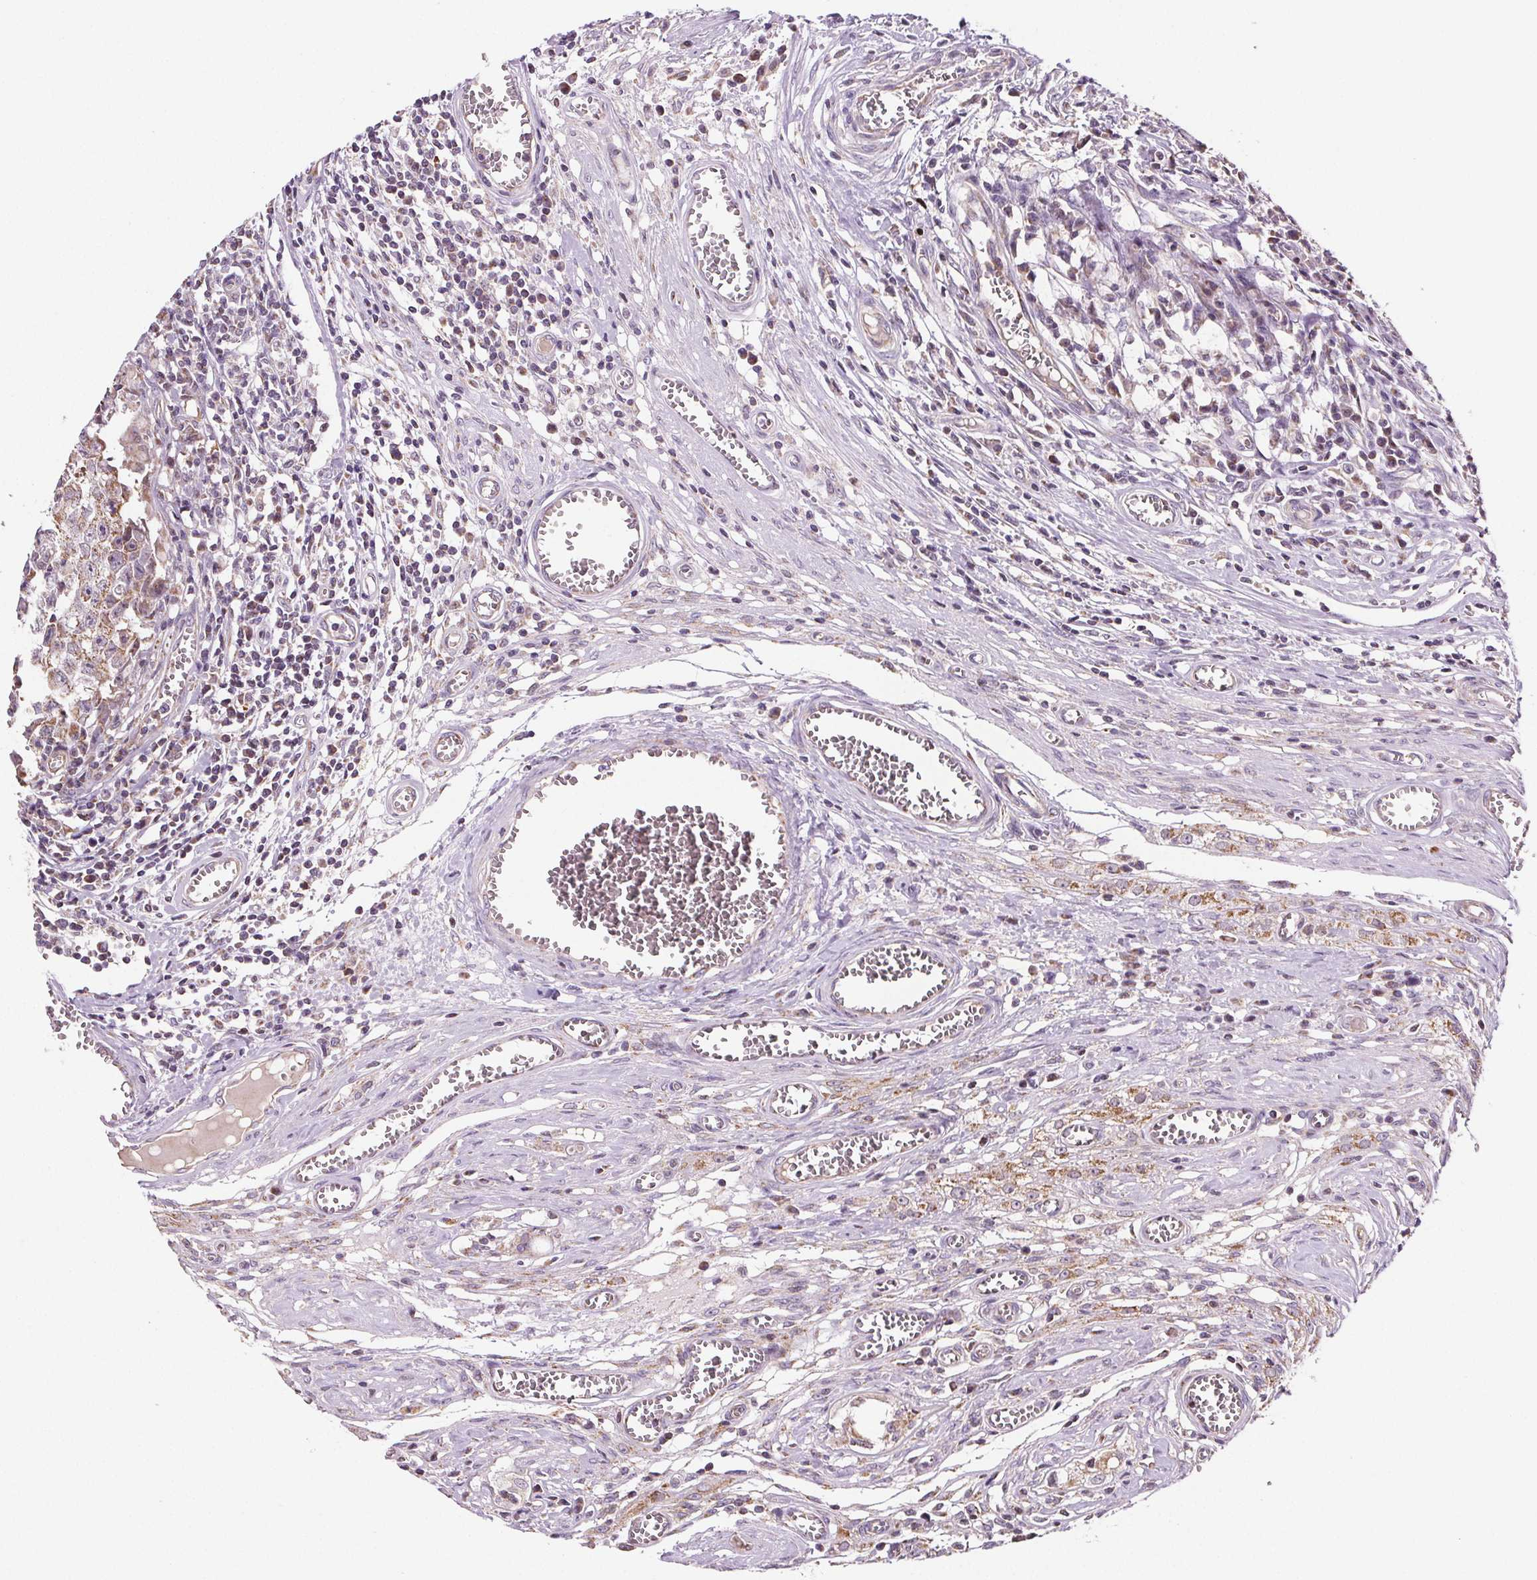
{"staining": {"intensity": "weak", "quantity": "25%-75%", "location": "cytoplasmic/membranous"}, "tissue": "testis cancer", "cell_type": "Tumor cells", "image_type": "cancer", "snomed": [{"axis": "morphology", "description": "Carcinoma, Embryonal, NOS"}, {"axis": "topography", "description": "Testis"}], "caption": "Testis embryonal carcinoma stained with a protein marker displays weak staining in tumor cells.", "gene": "SUCLA2", "patient": {"sex": "male", "age": 36}}